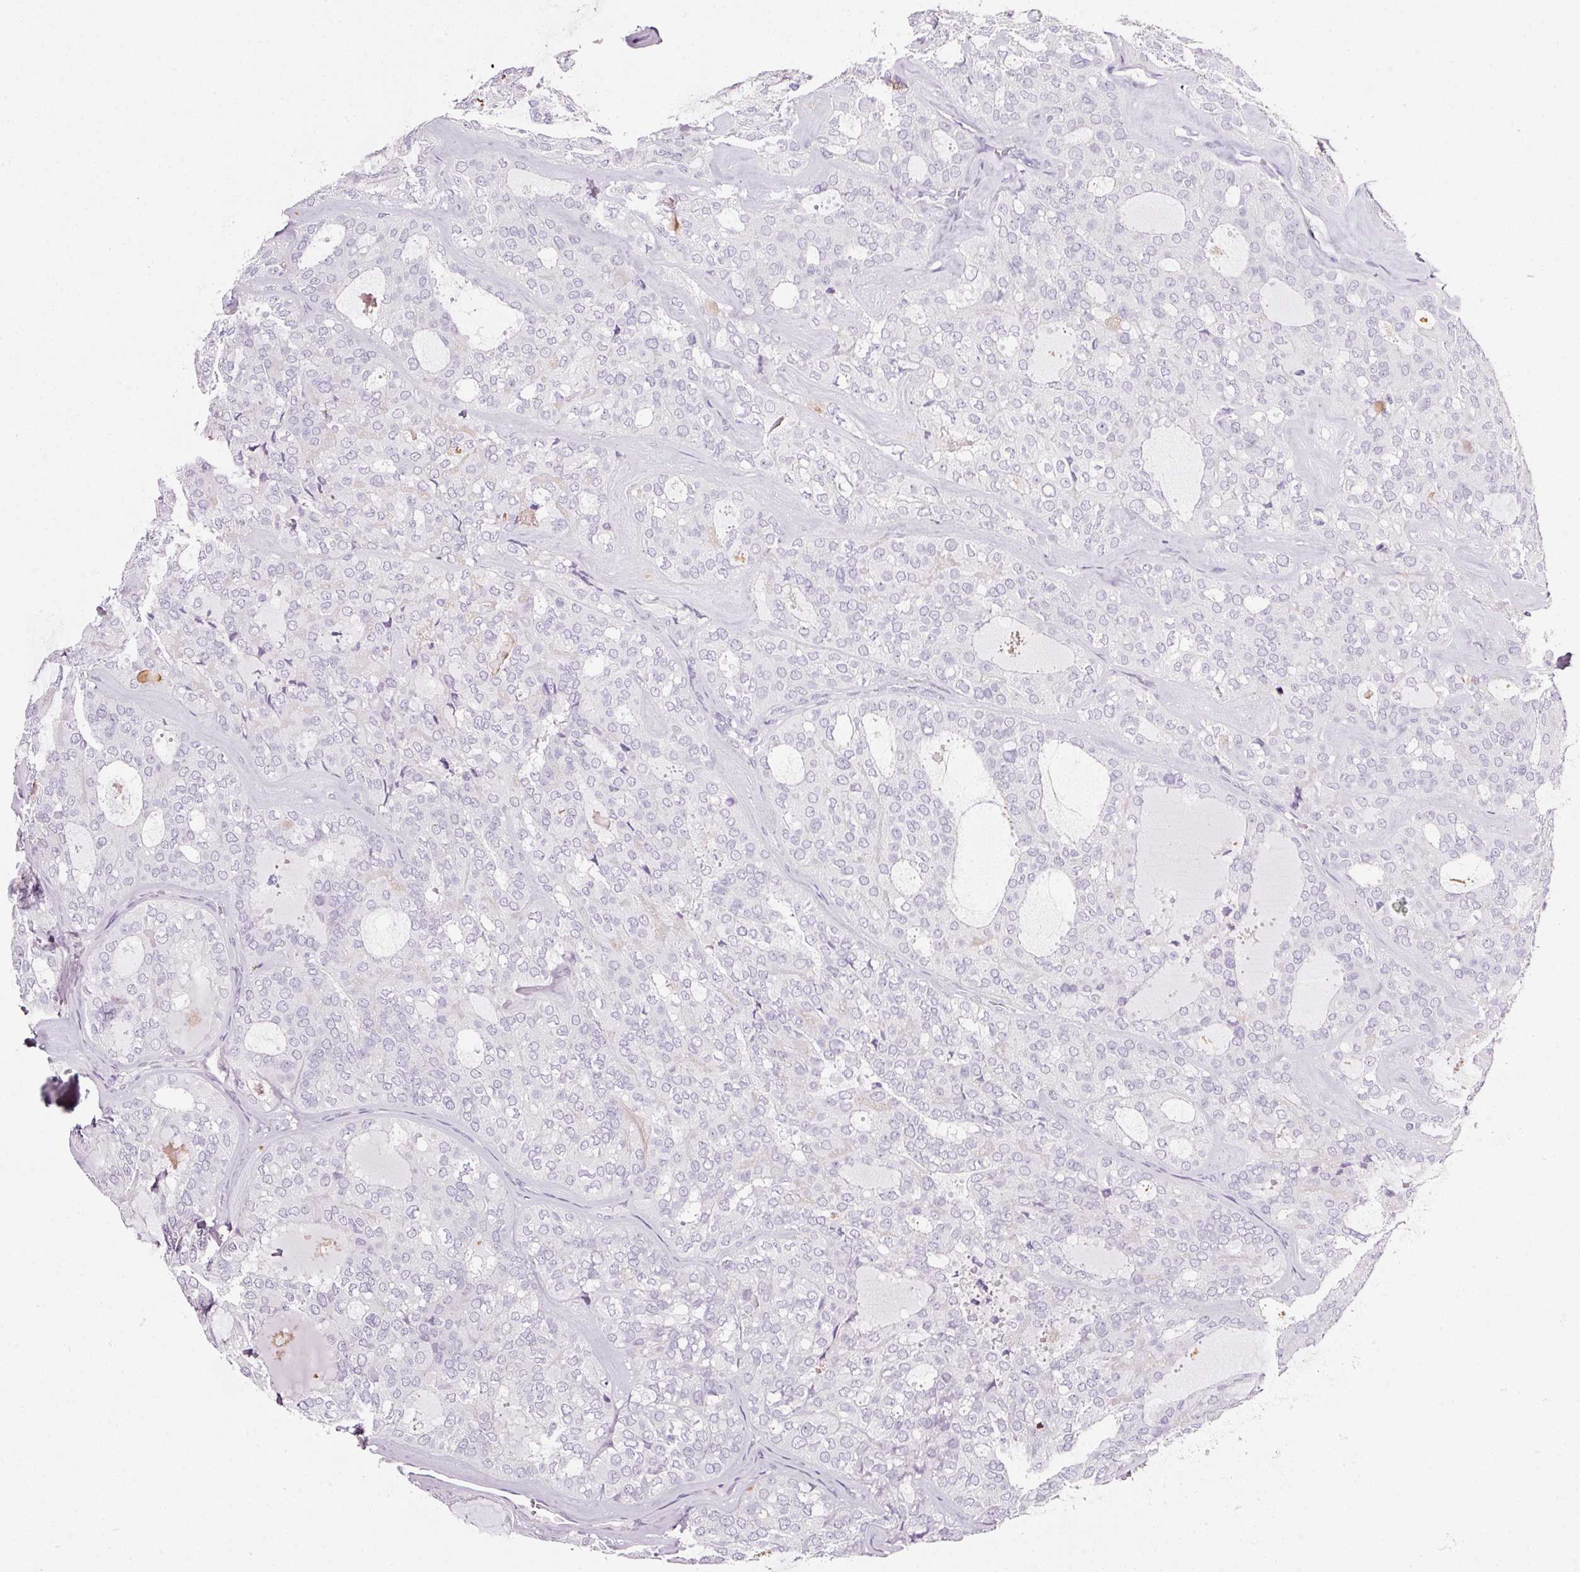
{"staining": {"intensity": "negative", "quantity": "none", "location": "none"}, "tissue": "thyroid cancer", "cell_type": "Tumor cells", "image_type": "cancer", "snomed": [{"axis": "morphology", "description": "Follicular adenoma carcinoma, NOS"}, {"axis": "topography", "description": "Thyroid gland"}], "caption": "Immunohistochemical staining of human thyroid cancer displays no significant expression in tumor cells.", "gene": "CYB561A3", "patient": {"sex": "male", "age": 75}}